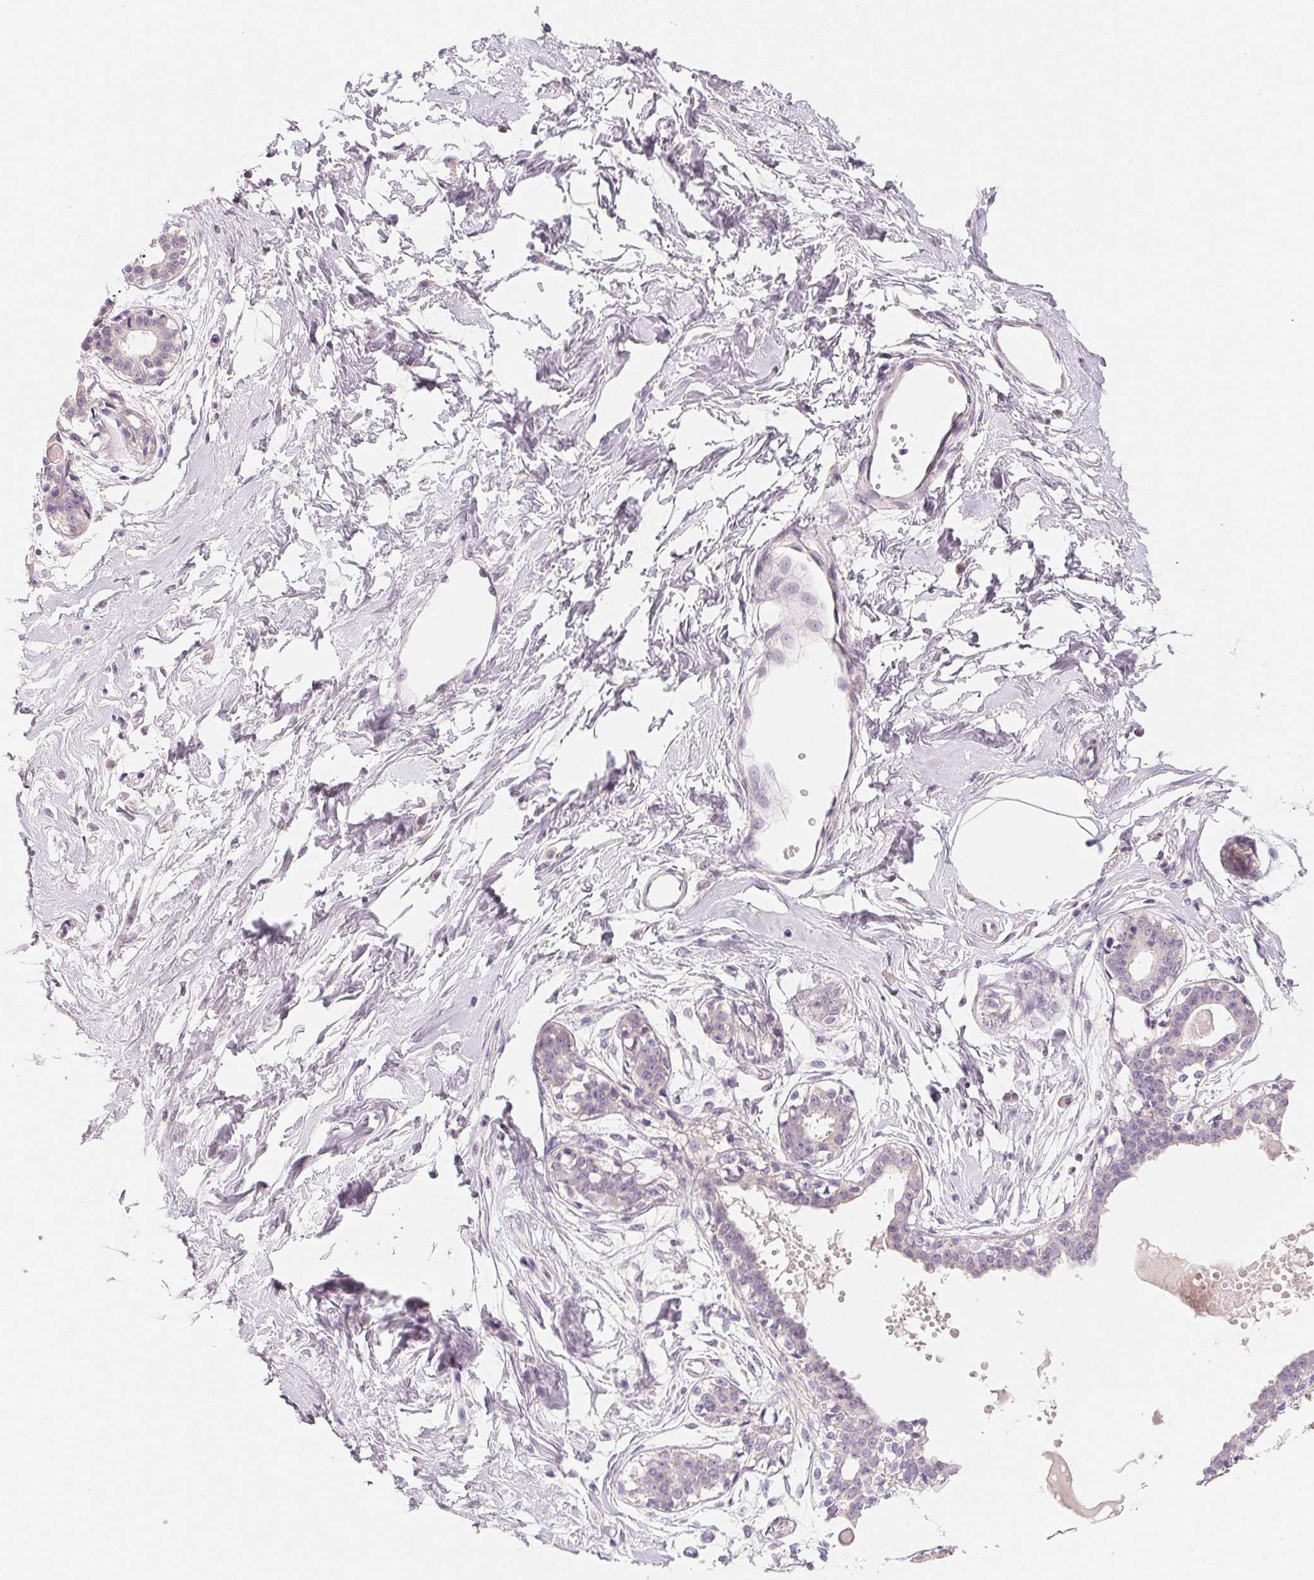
{"staining": {"intensity": "weak", "quantity": "<25%", "location": "cytoplasmic/membranous"}, "tissue": "breast", "cell_type": "Adipocytes", "image_type": "normal", "snomed": [{"axis": "morphology", "description": "Normal tissue, NOS"}, {"axis": "topography", "description": "Breast"}], "caption": "A high-resolution histopathology image shows IHC staining of benign breast, which reveals no significant expression in adipocytes. The staining is performed using DAB (3,3'-diaminobenzidine) brown chromogen with nuclei counter-stained in using hematoxylin.", "gene": "MCOLN3", "patient": {"sex": "female", "age": 45}}